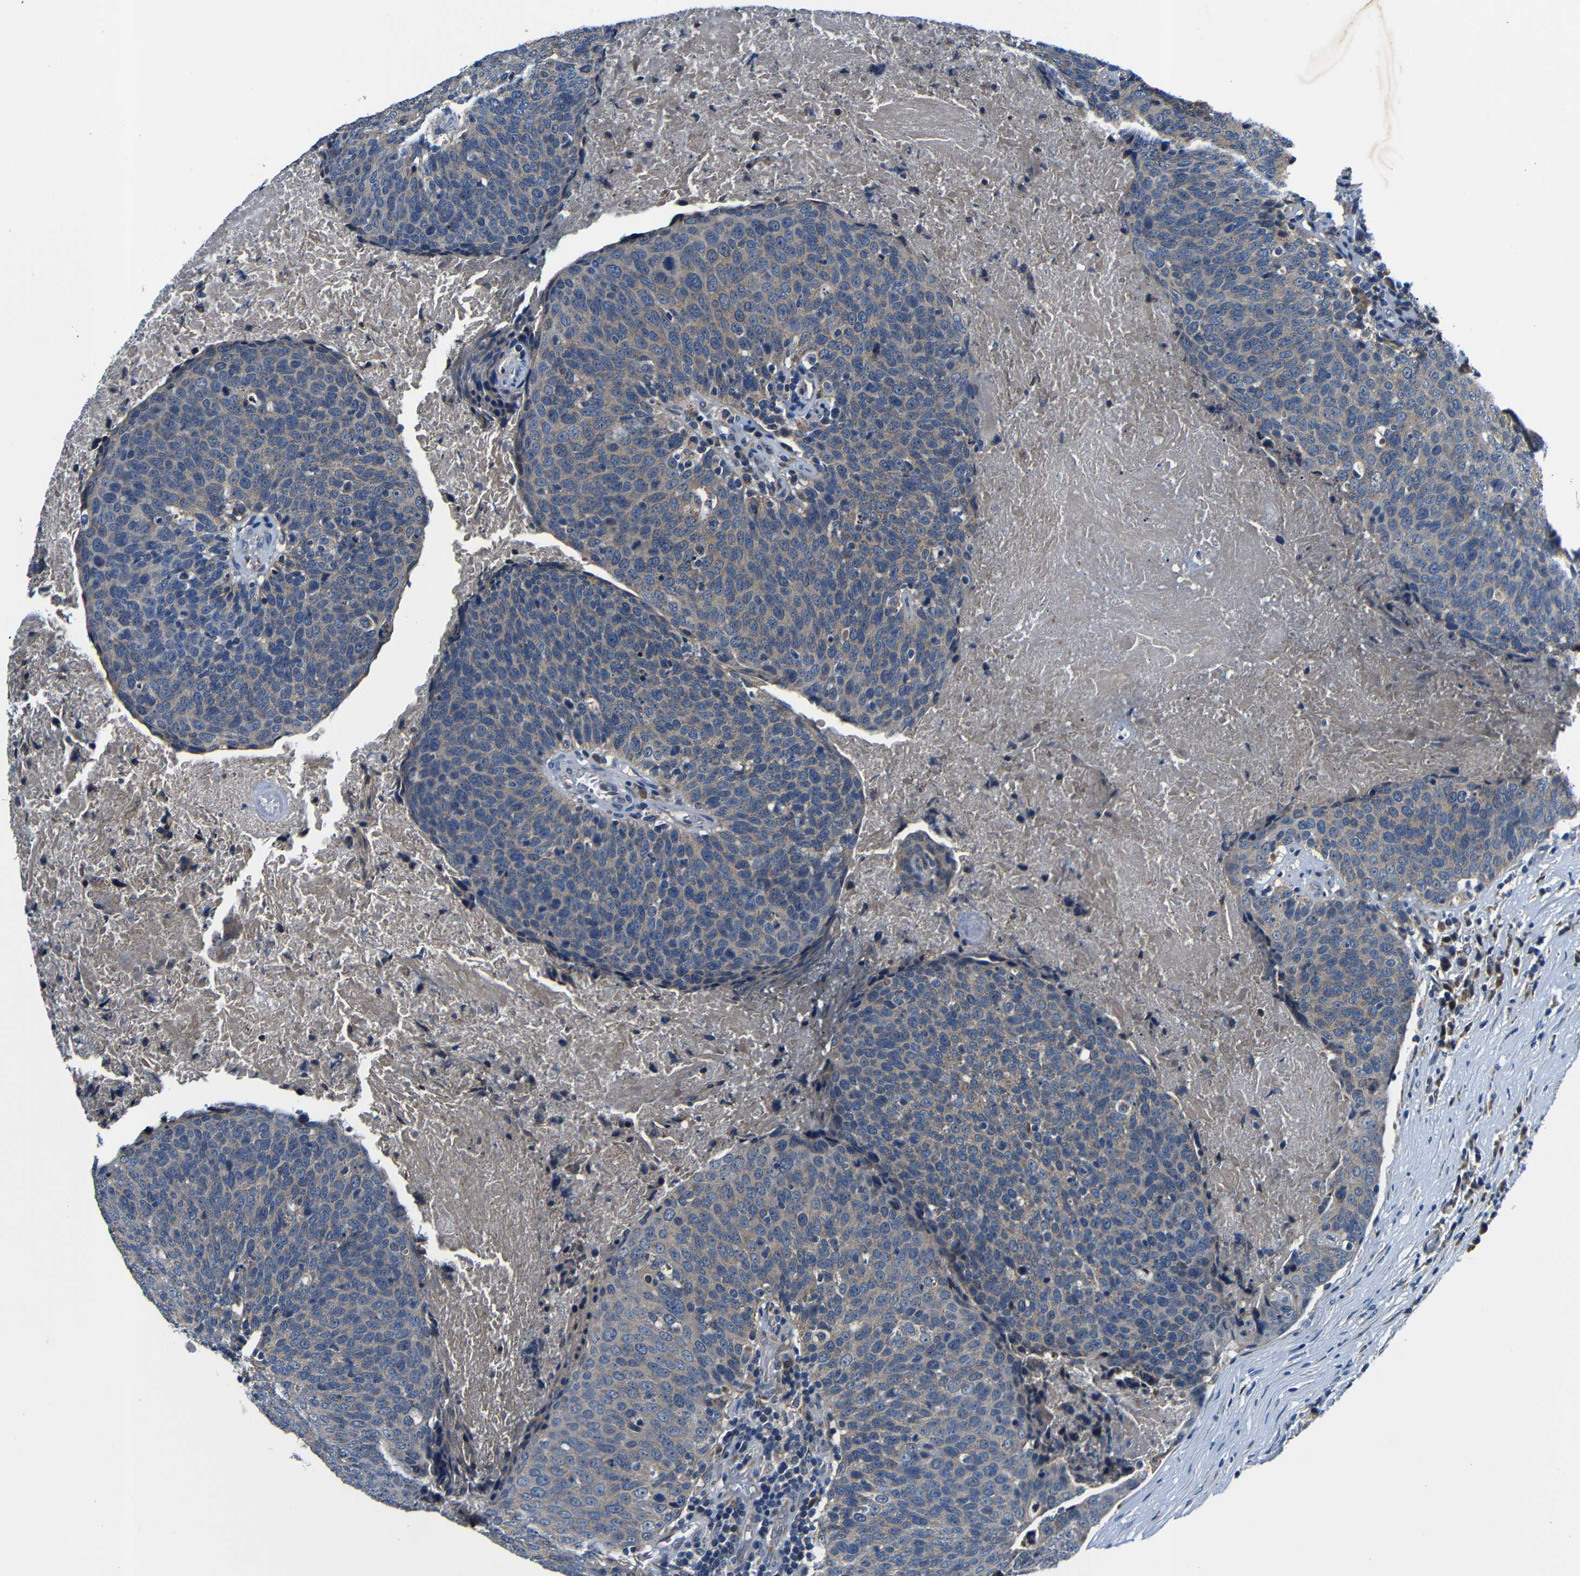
{"staining": {"intensity": "weak", "quantity": "25%-75%", "location": "cytoplasmic/membranous"}, "tissue": "head and neck cancer", "cell_type": "Tumor cells", "image_type": "cancer", "snomed": [{"axis": "morphology", "description": "Squamous cell carcinoma, NOS"}, {"axis": "morphology", "description": "Squamous cell carcinoma, metastatic, NOS"}, {"axis": "topography", "description": "Lymph node"}, {"axis": "topography", "description": "Head-Neck"}], "caption": "Head and neck cancer (metastatic squamous cell carcinoma) stained with IHC demonstrates weak cytoplasmic/membranous staining in approximately 25%-75% of tumor cells.", "gene": "FKBP14", "patient": {"sex": "male", "age": 62}}